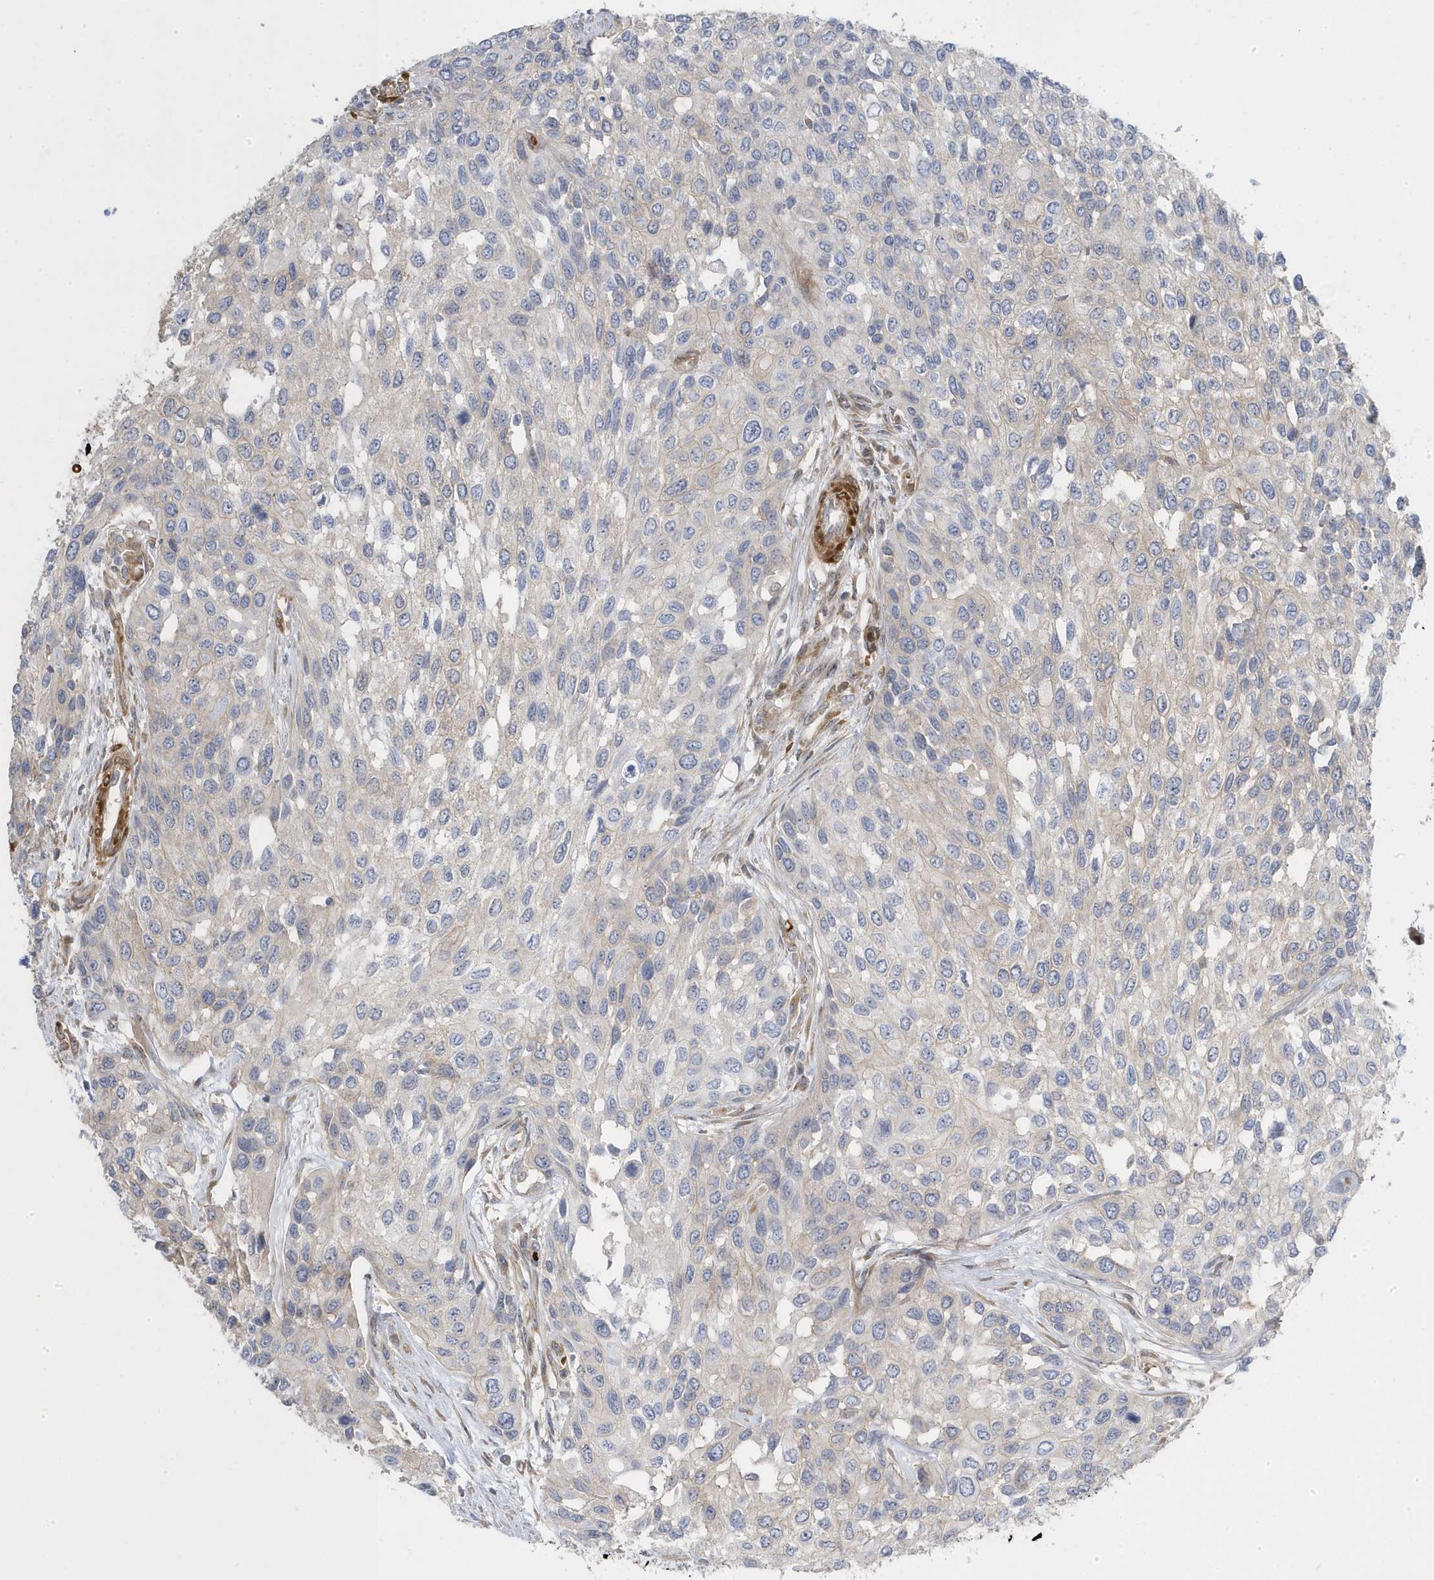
{"staining": {"intensity": "negative", "quantity": "none", "location": "none"}, "tissue": "urothelial cancer", "cell_type": "Tumor cells", "image_type": "cancer", "snomed": [{"axis": "morphology", "description": "Normal tissue, NOS"}, {"axis": "morphology", "description": "Urothelial carcinoma, High grade"}, {"axis": "topography", "description": "Vascular tissue"}, {"axis": "topography", "description": "Urinary bladder"}], "caption": "Immunohistochemistry histopathology image of human urothelial cancer stained for a protein (brown), which demonstrates no positivity in tumor cells.", "gene": "MAP7D3", "patient": {"sex": "female", "age": 56}}